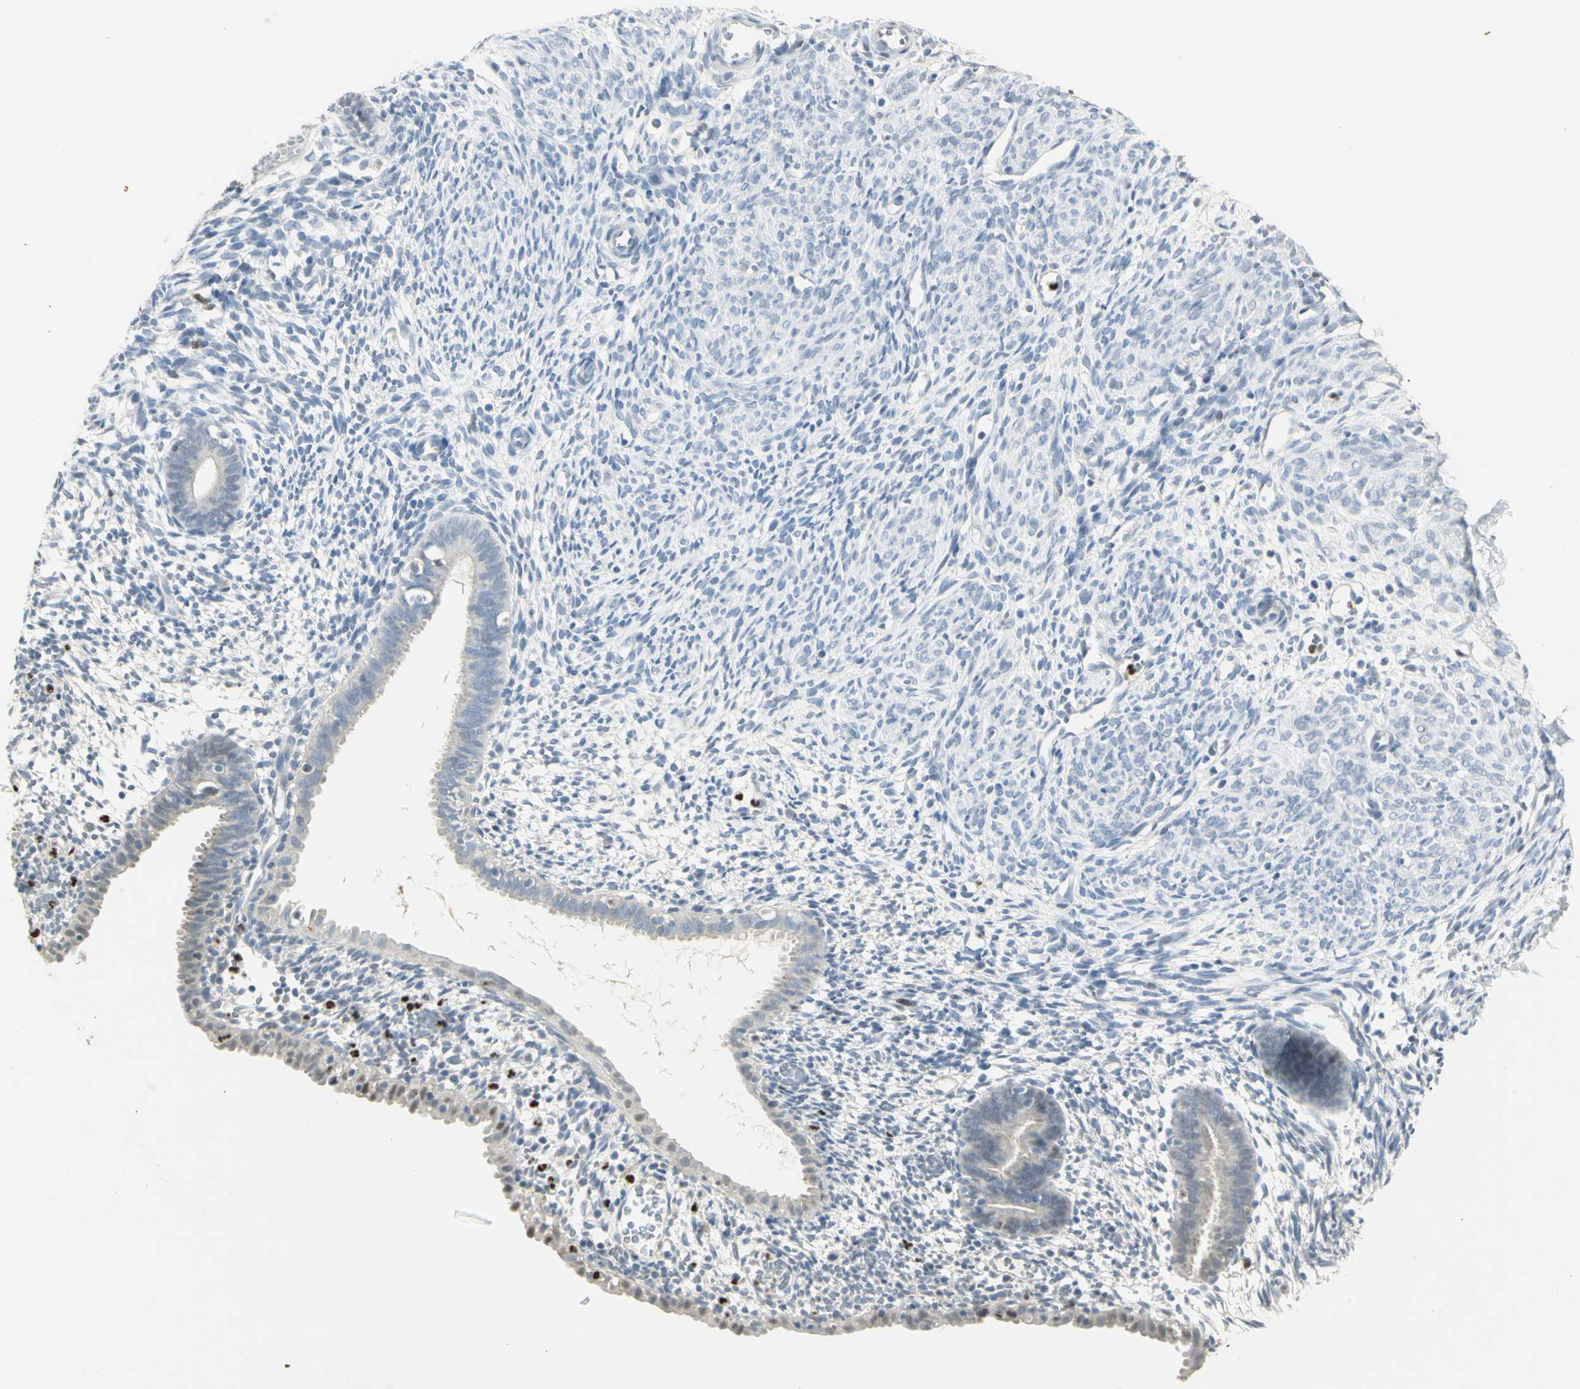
{"staining": {"intensity": "negative", "quantity": "none", "location": "none"}, "tissue": "endometrium", "cell_type": "Cells in endometrial stroma", "image_type": "normal", "snomed": [{"axis": "morphology", "description": "Normal tissue, NOS"}, {"axis": "morphology", "description": "Atrophy, NOS"}, {"axis": "topography", "description": "Uterus"}, {"axis": "topography", "description": "Endometrium"}], "caption": "Protein analysis of benign endometrium displays no significant positivity in cells in endometrial stroma.", "gene": "BCL6", "patient": {"sex": "female", "age": 68}}